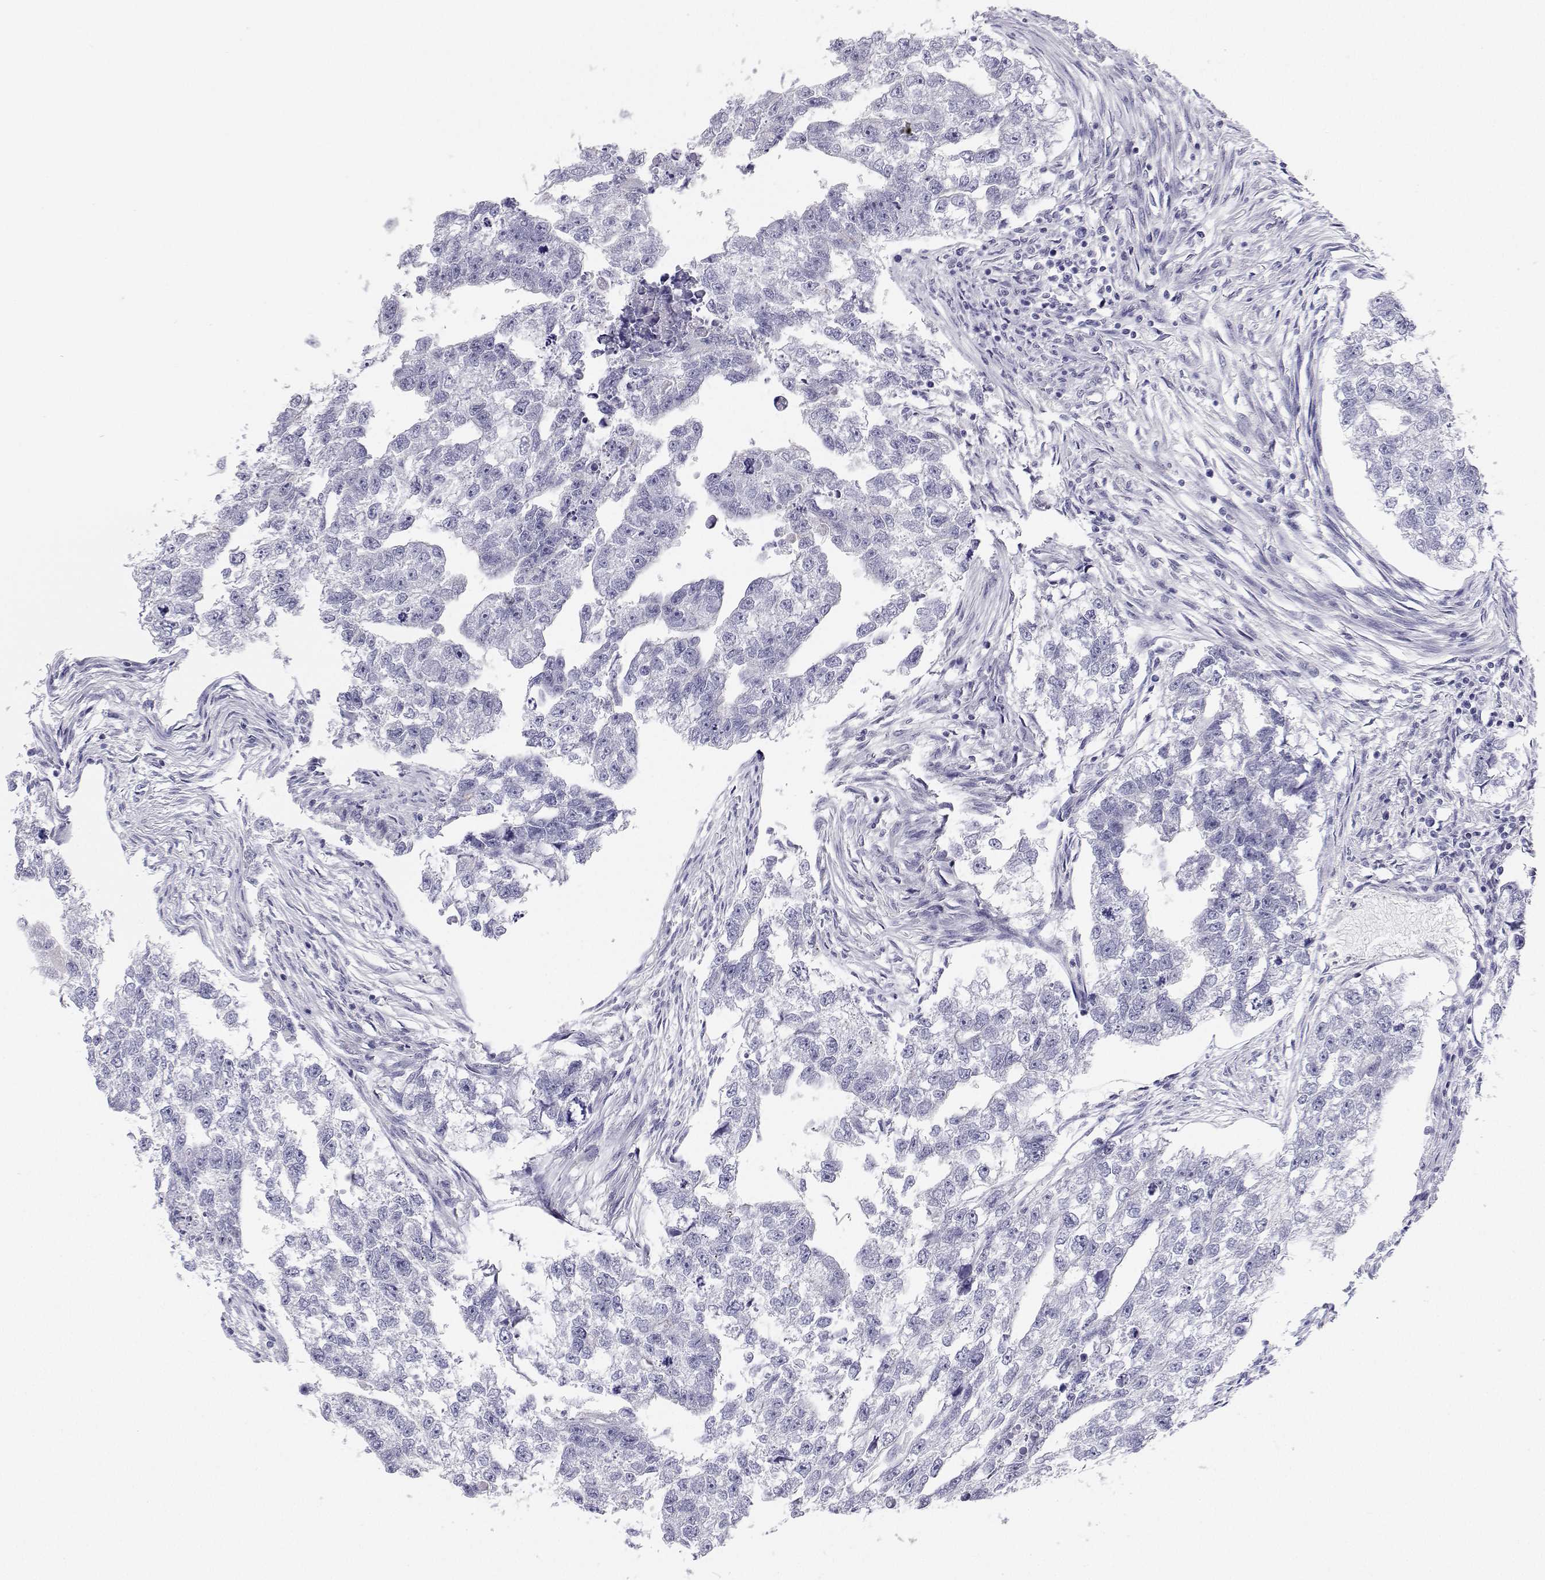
{"staining": {"intensity": "negative", "quantity": "none", "location": "none"}, "tissue": "testis cancer", "cell_type": "Tumor cells", "image_type": "cancer", "snomed": [{"axis": "morphology", "description": "Carcinoma, Embryonal, NOS"}, {"axis": "morphology", "description": "Teratoma, malignant, NOS"}, {"axis": "topography", "description": "Testis"}], "caption": "The photomicrograph reveals no staining of tumor cells in testis embryonal carcinoma.", "gene": "BHMT", "patient": {"sex": "male", "age": 44}}